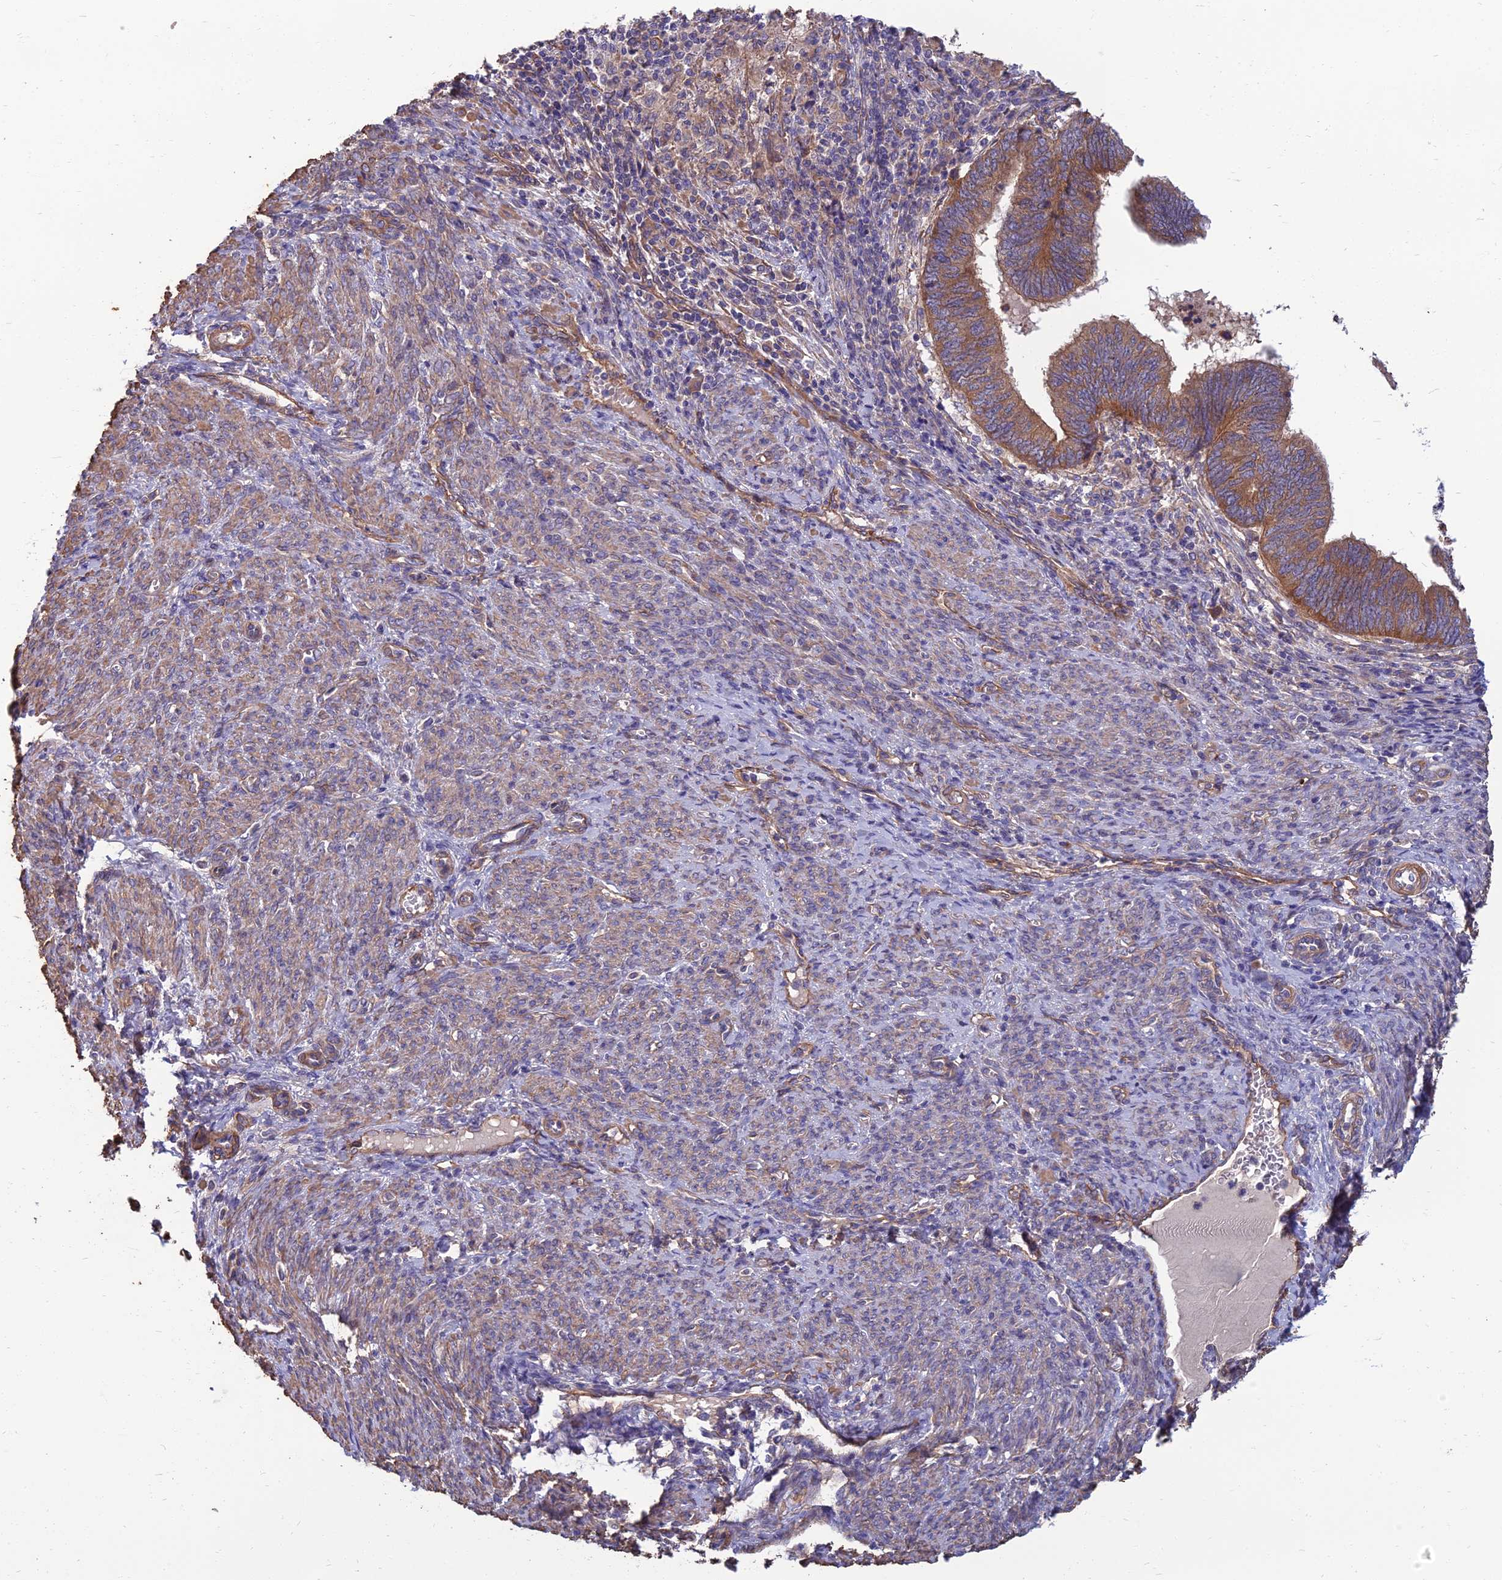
{"staining": {"intensity": "moderate", "quantity": ">75%", "location": "cytoplasmic/membranous"}, "tissue": "endometrial cancer", "cell_type": "Tumor cells", "image_type": "cancer", "snomed": [{"axis": "morphology", "description": "Adenocarcinoma, NOS"}, {"axis": "topography", "description": "Uterus"}, {"axis": "topography", "description": "Endometrium"}], "caption": "A brown stain shows moderate cytoplasmic/membranous expression of a protein in human endometrial cancer (adenocarcinoma) tumor cells.", "gene": "WDR24", "patient": {"sex": "female", "age": 70}}